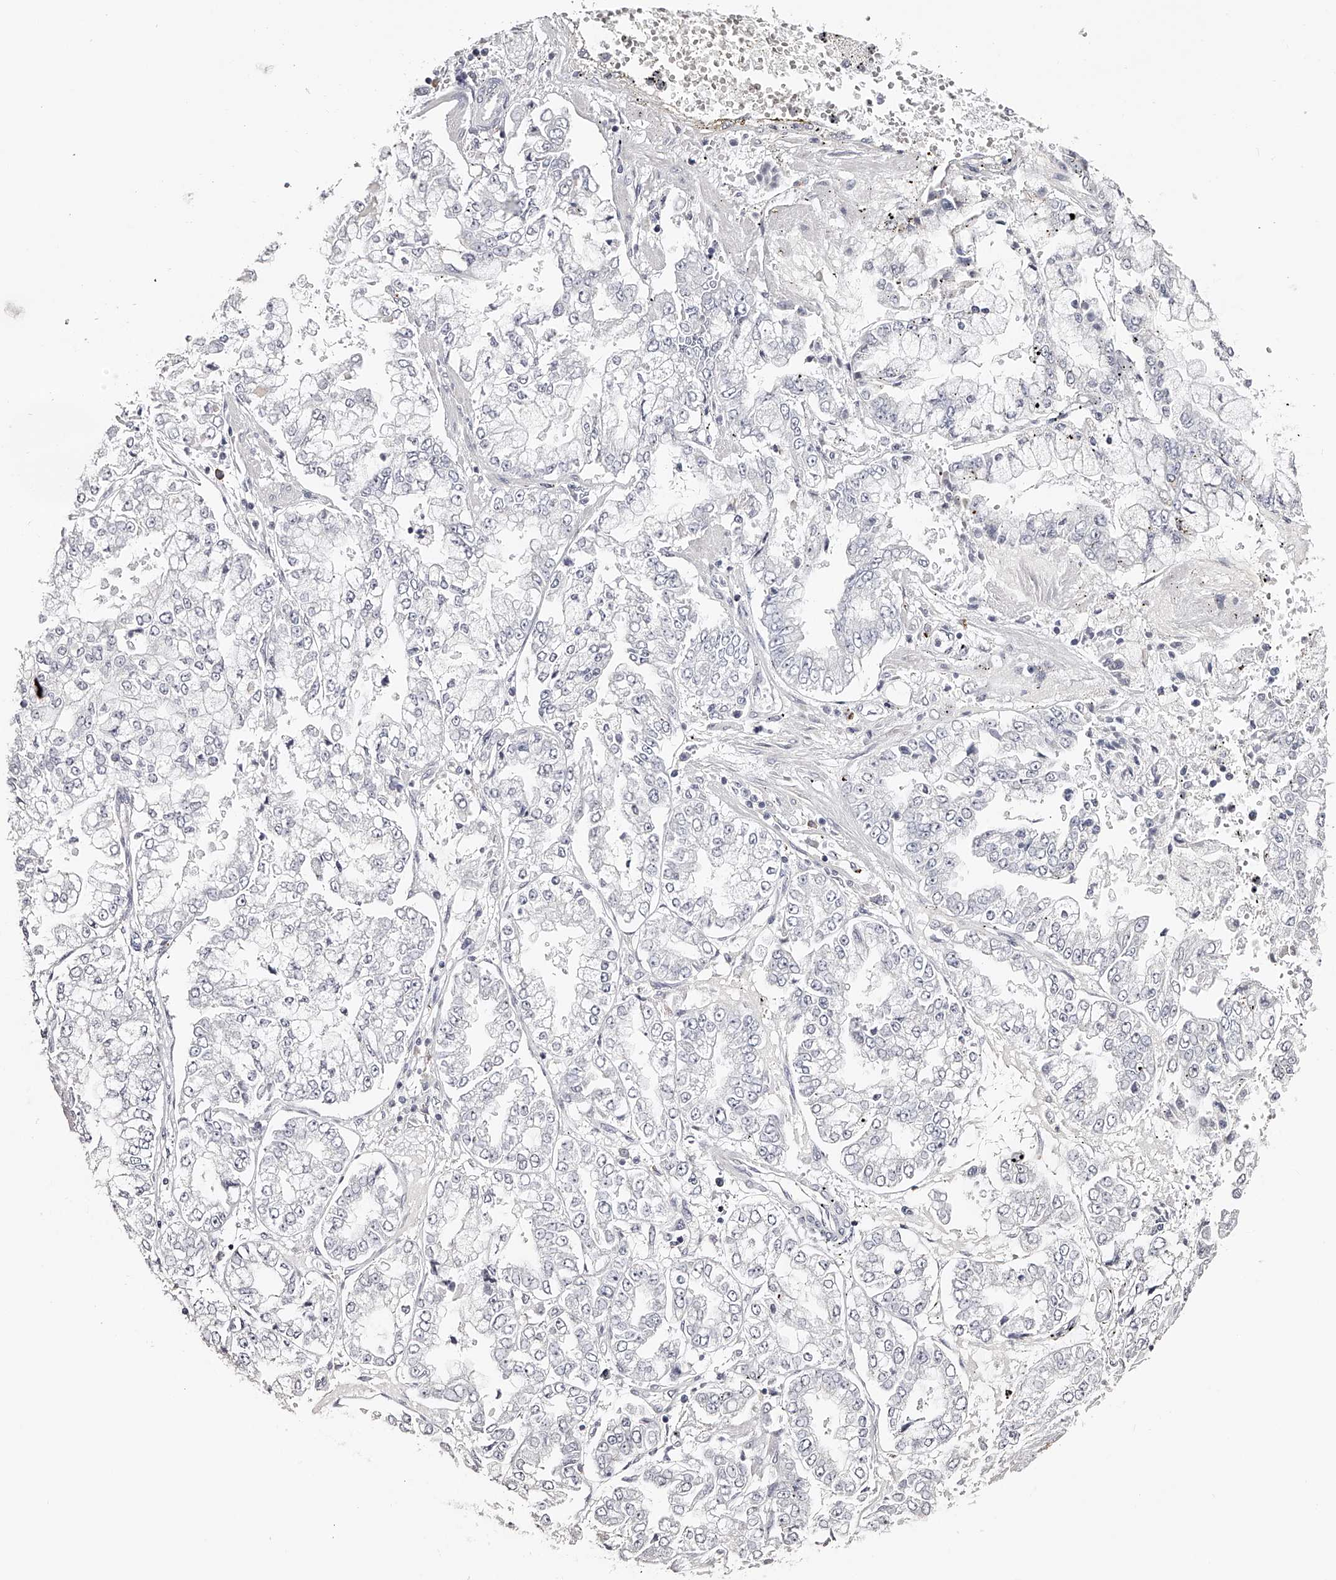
{"staining": {"intensity": "negative", "quantity": "none", "location": "none"}, "tissue": "stomach cancer", "cell_type": "Tumor cells", "image_type": "cancer", "snomed": [{"axis": "morphology", "description": "Adenocarcinoma, NOS"}, {"axis": "topography", "description": "Stomach"}], "caption": "Tumor cells show no significant protein staining in stomach cancer (adenocarcinoma). (Brightfield microscopy of DAB (3,3'-diaminobenzidine) IHC at high magnification).", "gene": "SLC35D3", "patient": {"sex": "male", "age": 76}}